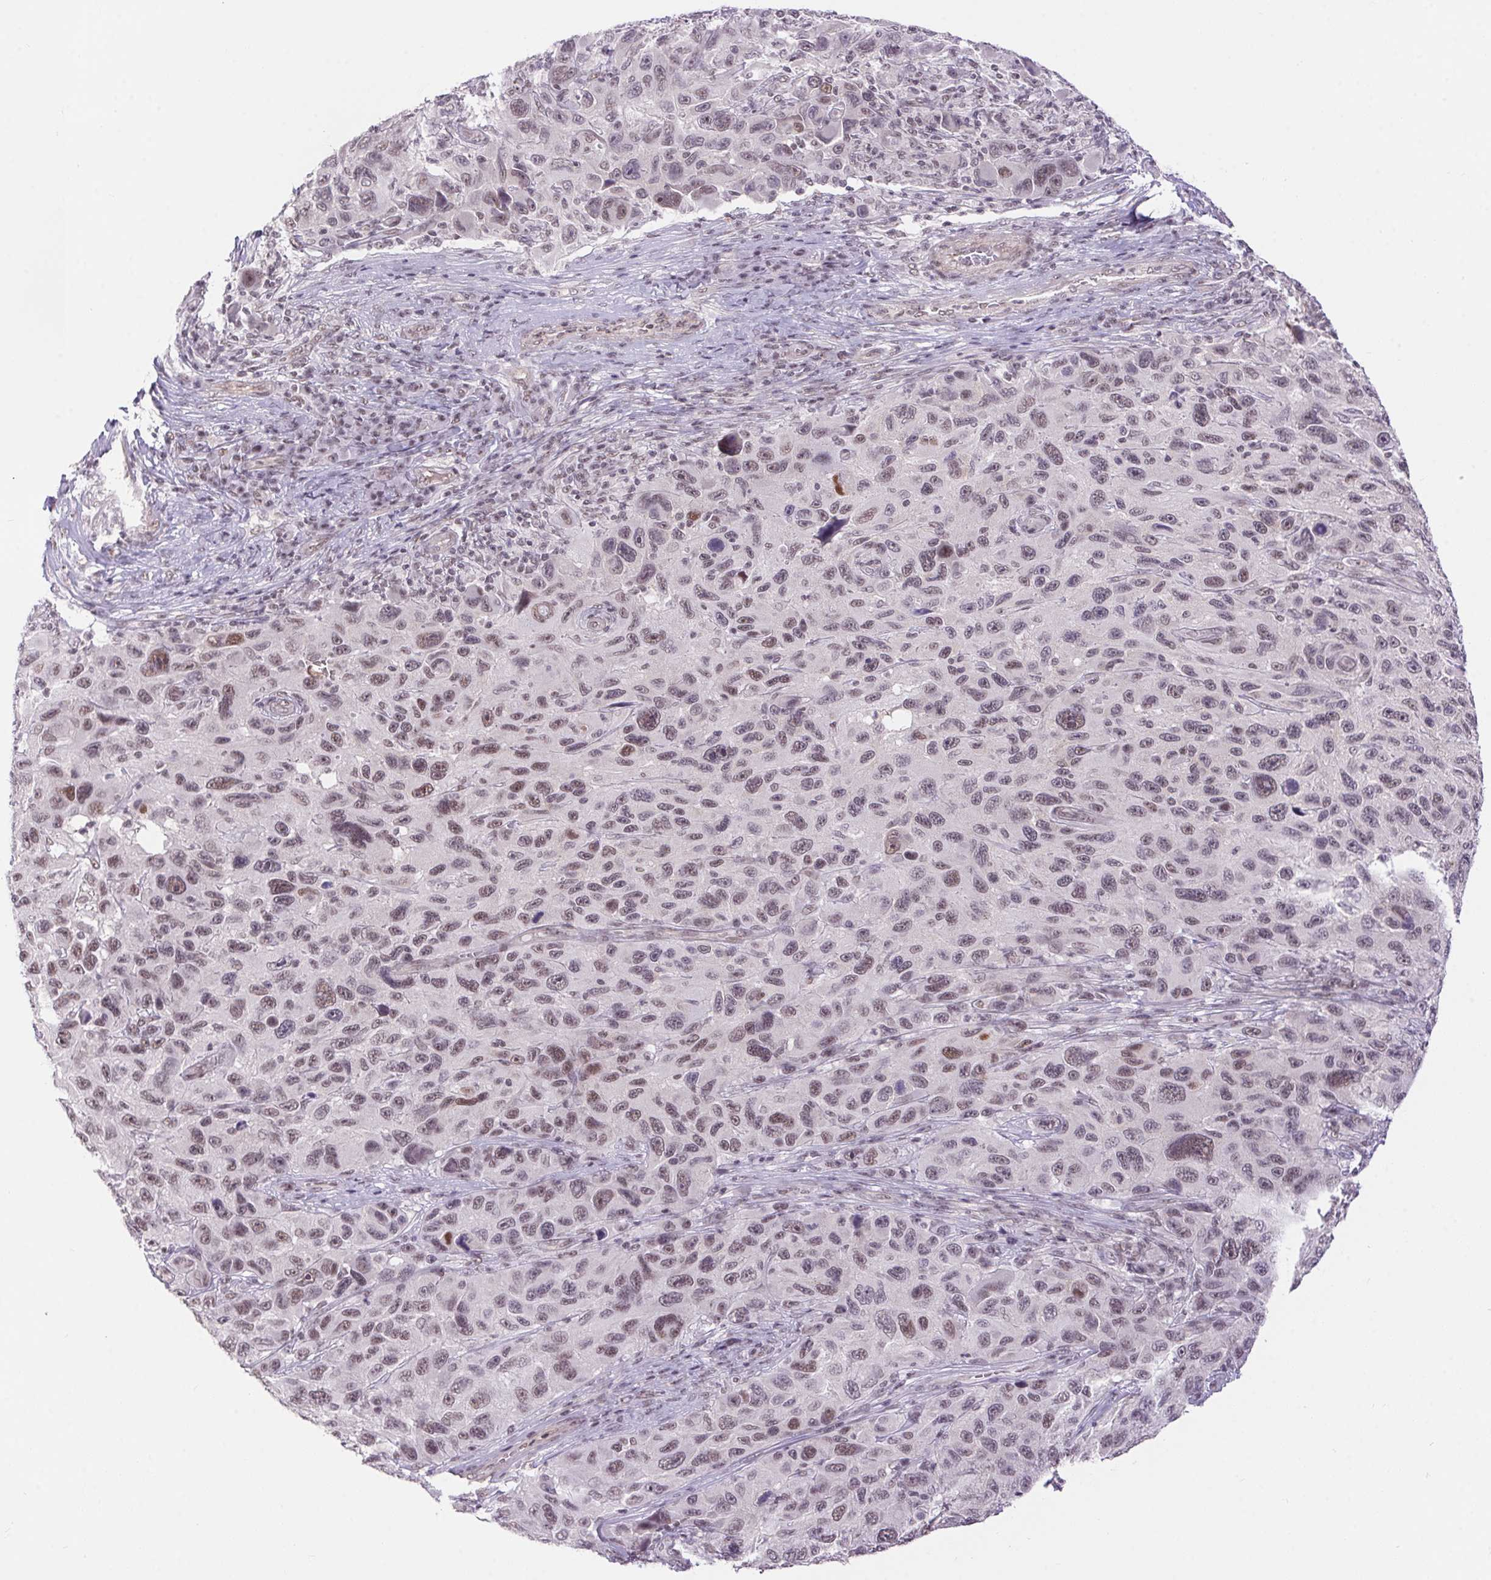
{"staining": {"intensity": "weak", "quantity": ">75%", "location": "nuclear"}, "tissue": "melanoma", "cell_type": "Tumor cells", "image_type": "cancer", "snomed": [{"axis": "morphology", "description": "Malignant melanoma, NOS"}, {"axis": "topography", "description": "Skin"}], "caption": "Human melanoma stained with a brown dye displays weak nuclear positive staining in about >75% of tumor cells.", "gene": "DDX17", "patient": {"sex": "male", "age": 53}}